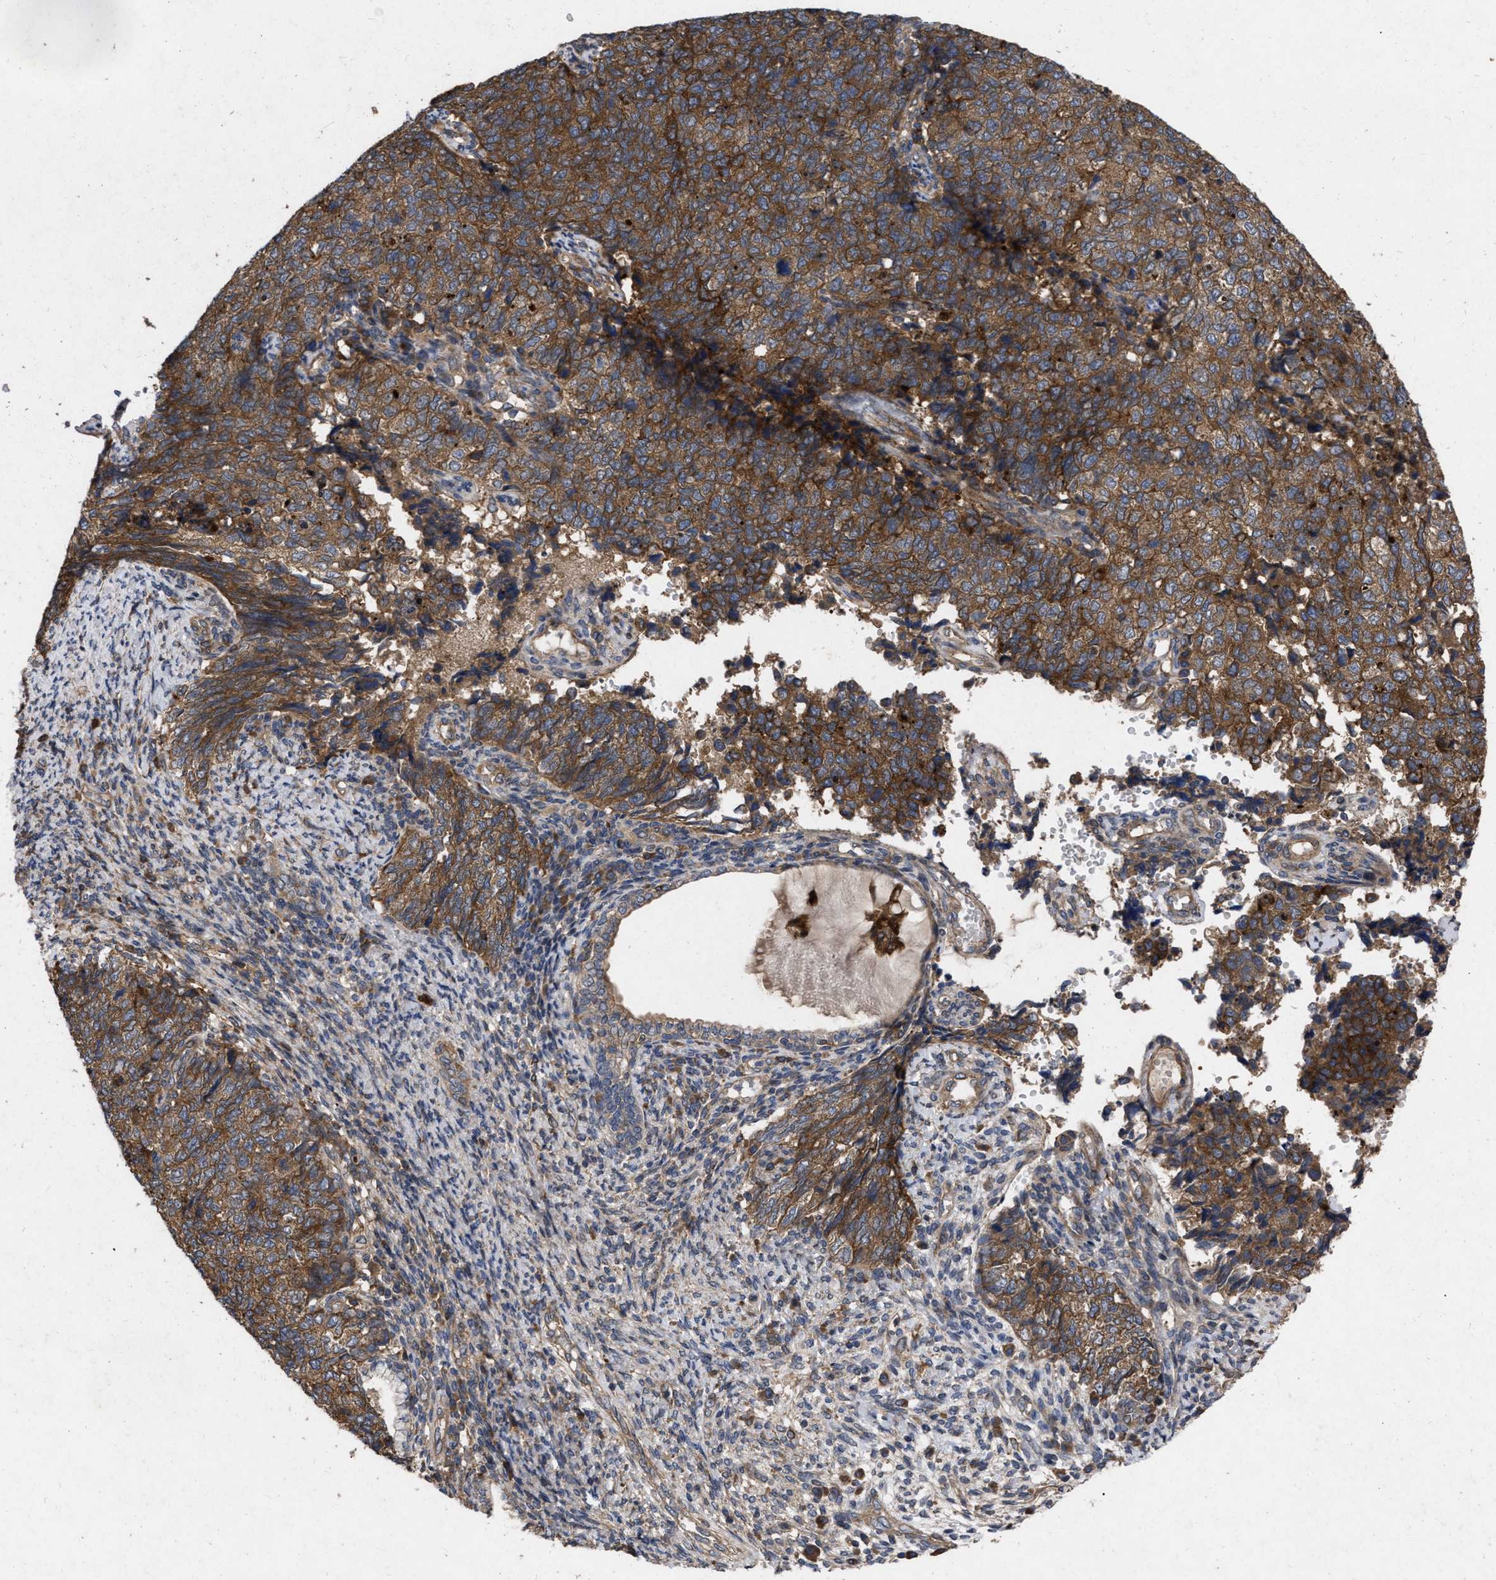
{"staining": {"intensity": "moderate", "quantity": ">75%", "location": "cytoplasmic/membranous"}, "tissue": "cervical cancer", "cell_type": "Tumor cells", "image_type": "cancer", "snomed": [{"axis": "morphology", "description": "Squamous cell carcinoma, NOS"}, {"axis": "topography", "description": "Cervix"}], "caption": "Cervical cancer stained with immunohistochemistry displays moderate cytoplasmic/membranous positivity in about >75% of tumor cells. (DAB (3,3'-diaminobenzidine) IHC, brown staining for protein, blue staining for nuclei).", "gene": "CDKN2C", "patient": {"sex": "female", "age": 63}}